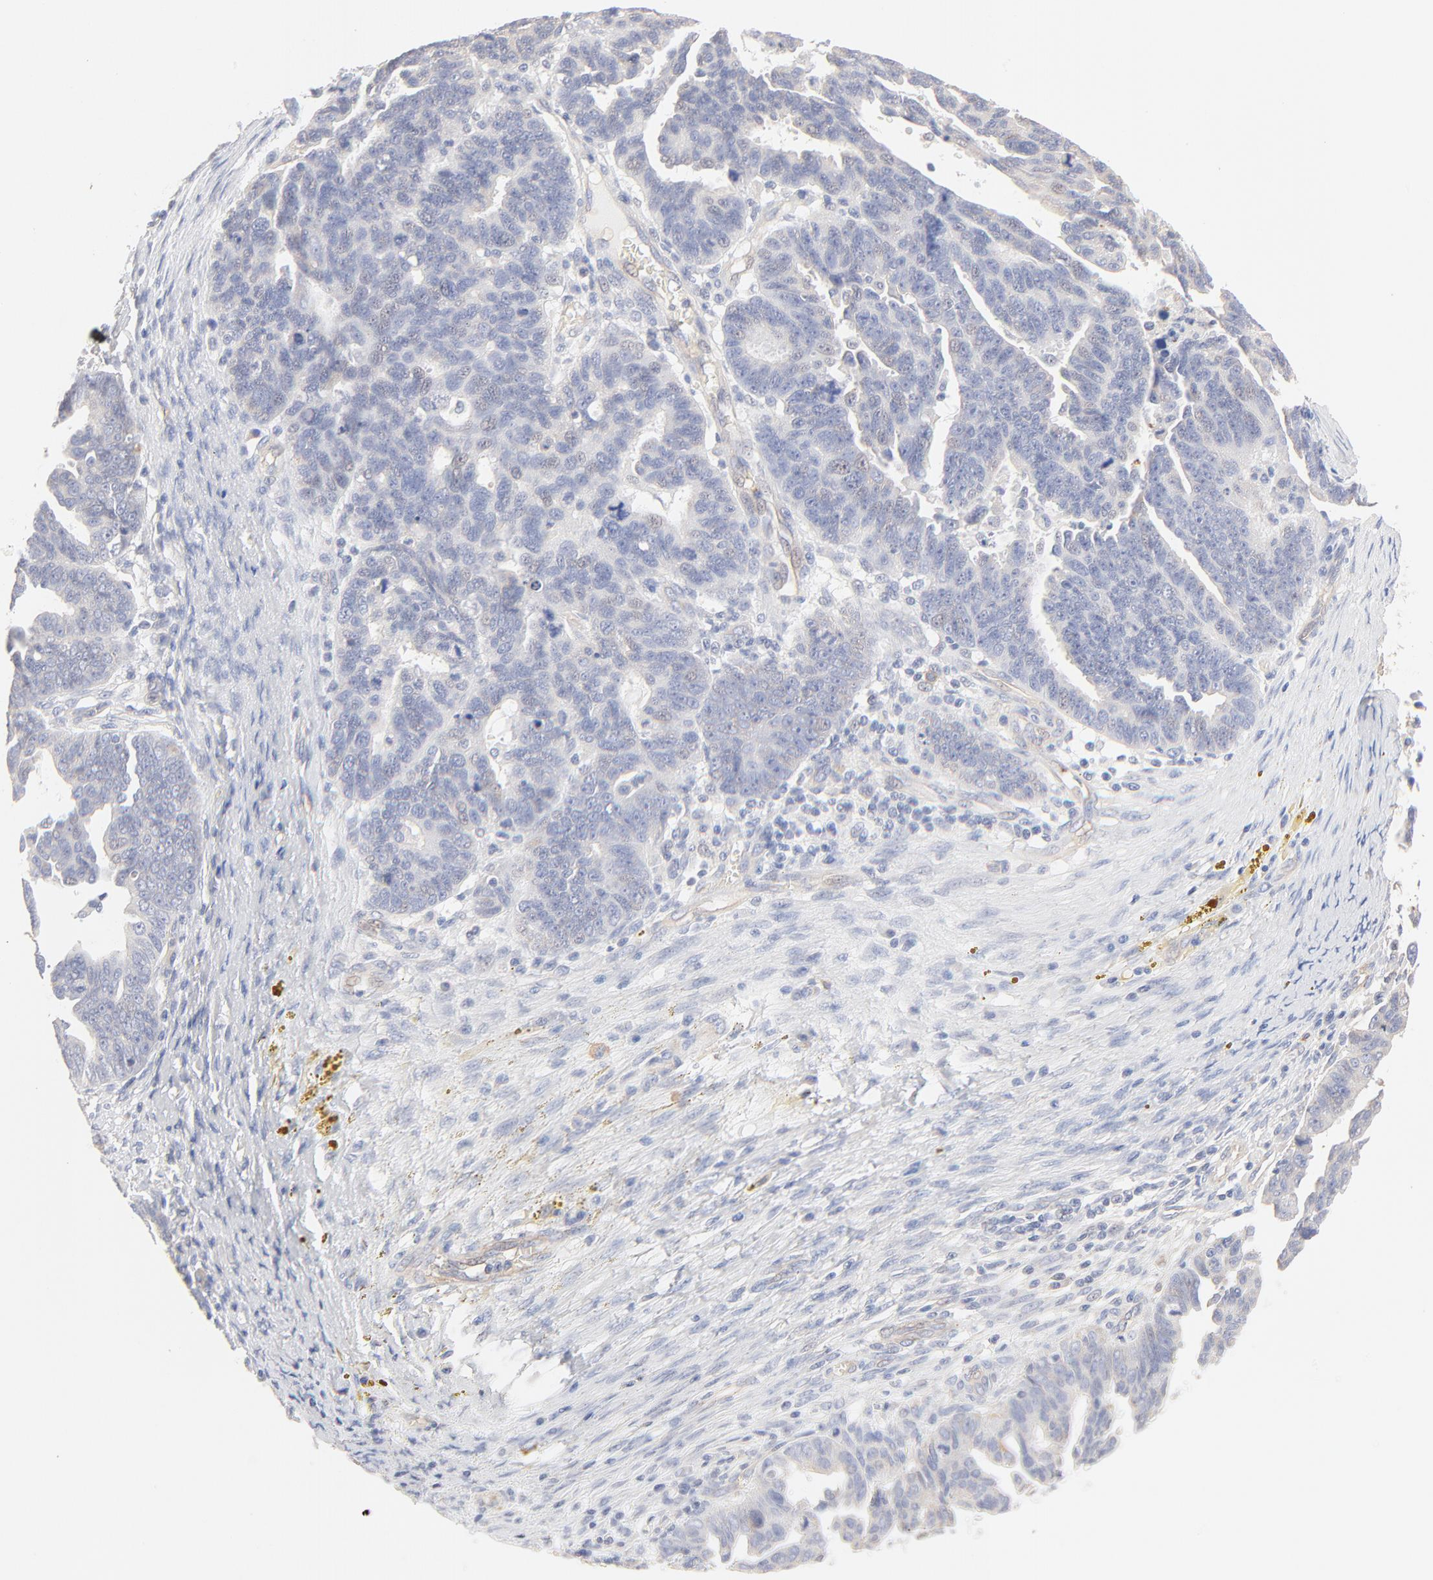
{"staining": {"intensity": "negative", "quantity": "none", "location": "none"}, "tissue": "ovarian cancer", "cell_type": "Tumor cells", "image_type": "cancer", "snomed": [{"axis": "morphology", "description": "Carcinoma, endometroid"}, {"axis": "morphology", "description": "Cystadenocarcinoma, serous, NOS"}, {"axis": "topography", "description": "Ovary"}], "caption": "A photomicrograph of ovarian serous cystadenocarcinoma stained for a protein exhibits no brown staining in tumor cells.", "gene": "SPTB", "patient": {"sex": "female", "age": 45}}